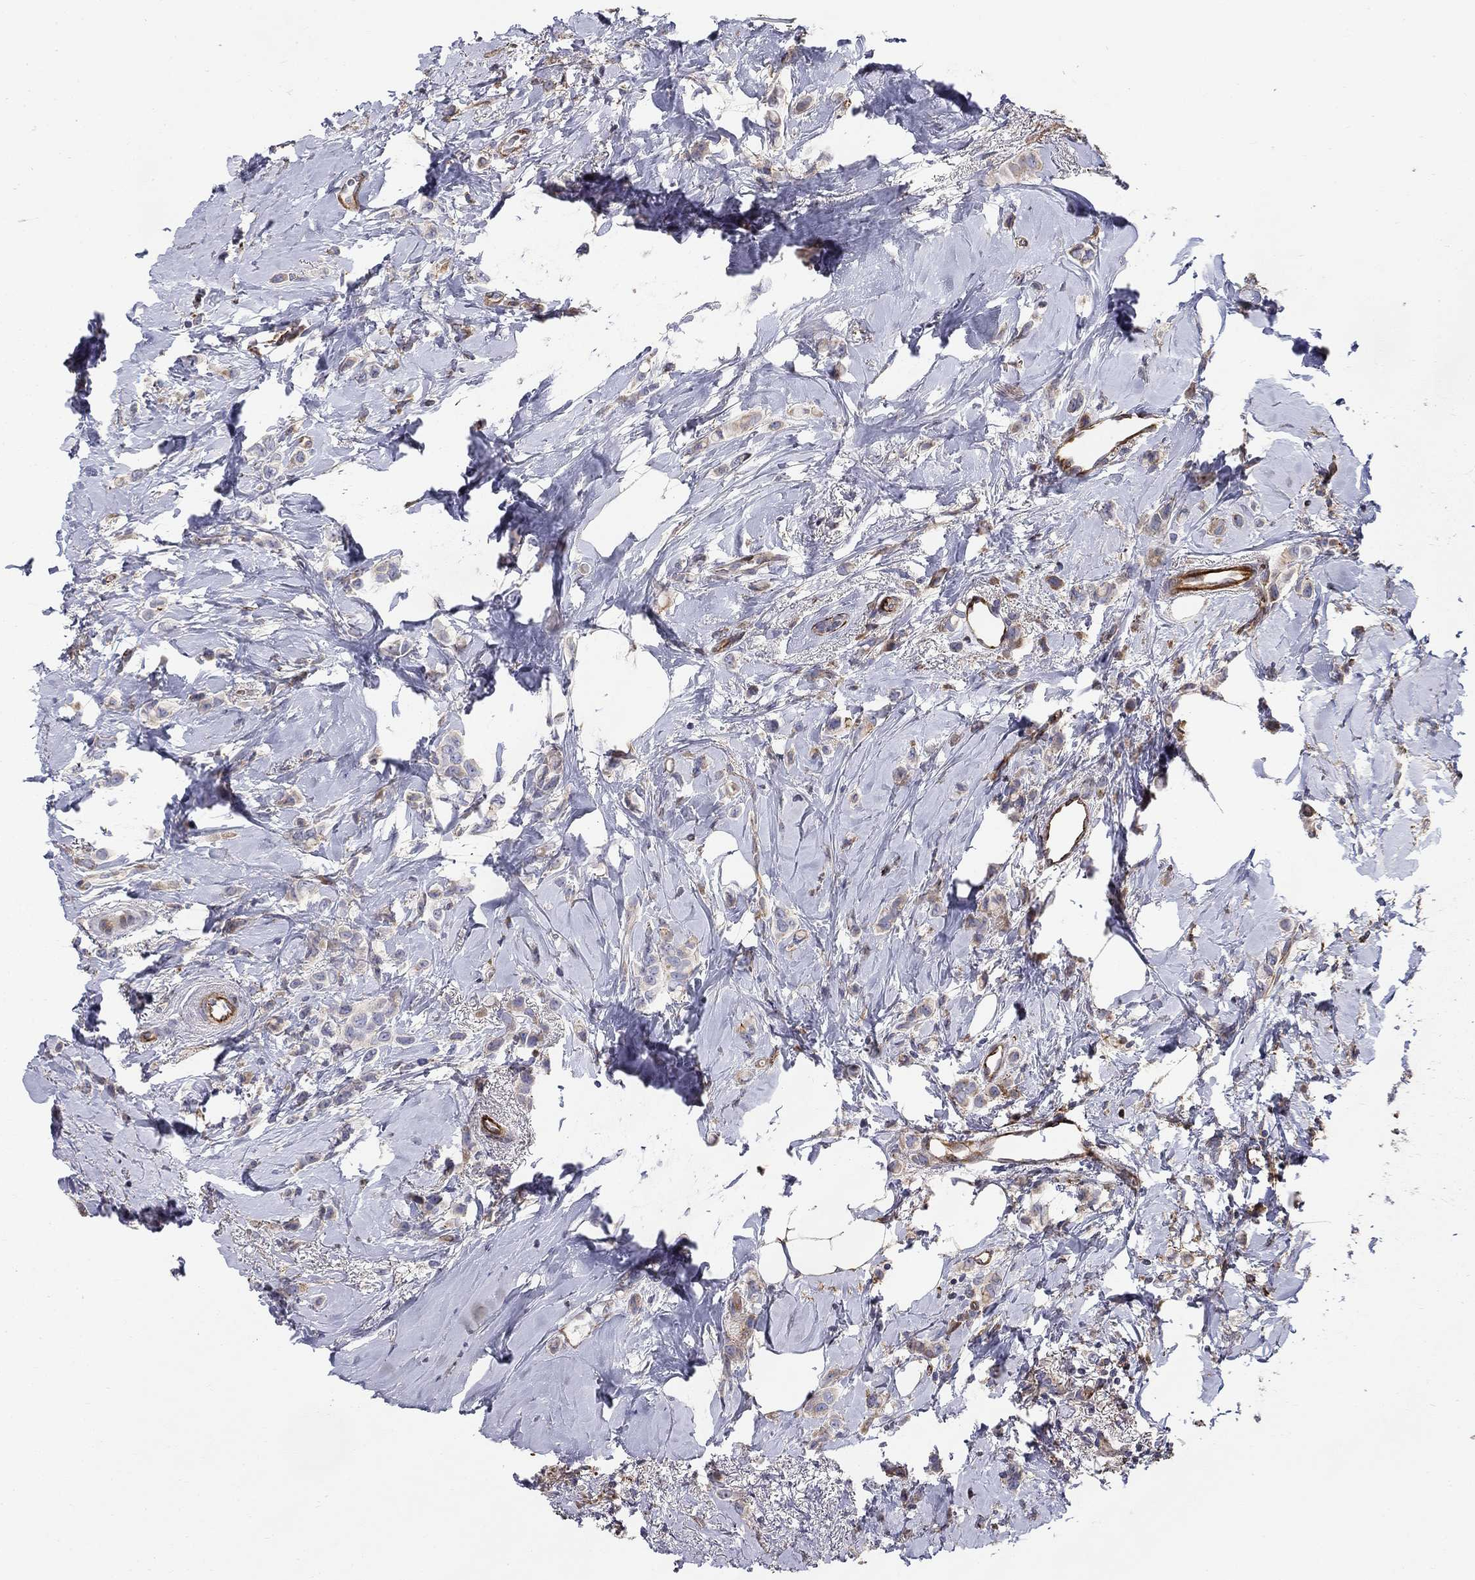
{"staining": {"intensity": "weak", "quantity": "25%-75%", "location": "cytoplasmic/membranous"}, "tissue": "breast cancer", "cell_type": "Tumor cells", "image_type": "cancer", "snomed": [{"axis": "morphology", "description": "Lobular carcinoma"}, {"axis": "topography", "description": "Breast"}], "caption": "An immunohistochemistry photomicrograph of neoplastic tissue is shown. Protein staining in brown labels weak cytoplasmic/membranous positivity in breast lobular carcinoma within tumor cells. The staining was performed using DAB (3,3'-diaminobenzidine), with brown indicating positive protein expression. Nuclei are stained blue with hematoxylin.", "gene": "NPHP1", "patient": {"sex": "female", "age": 66}}